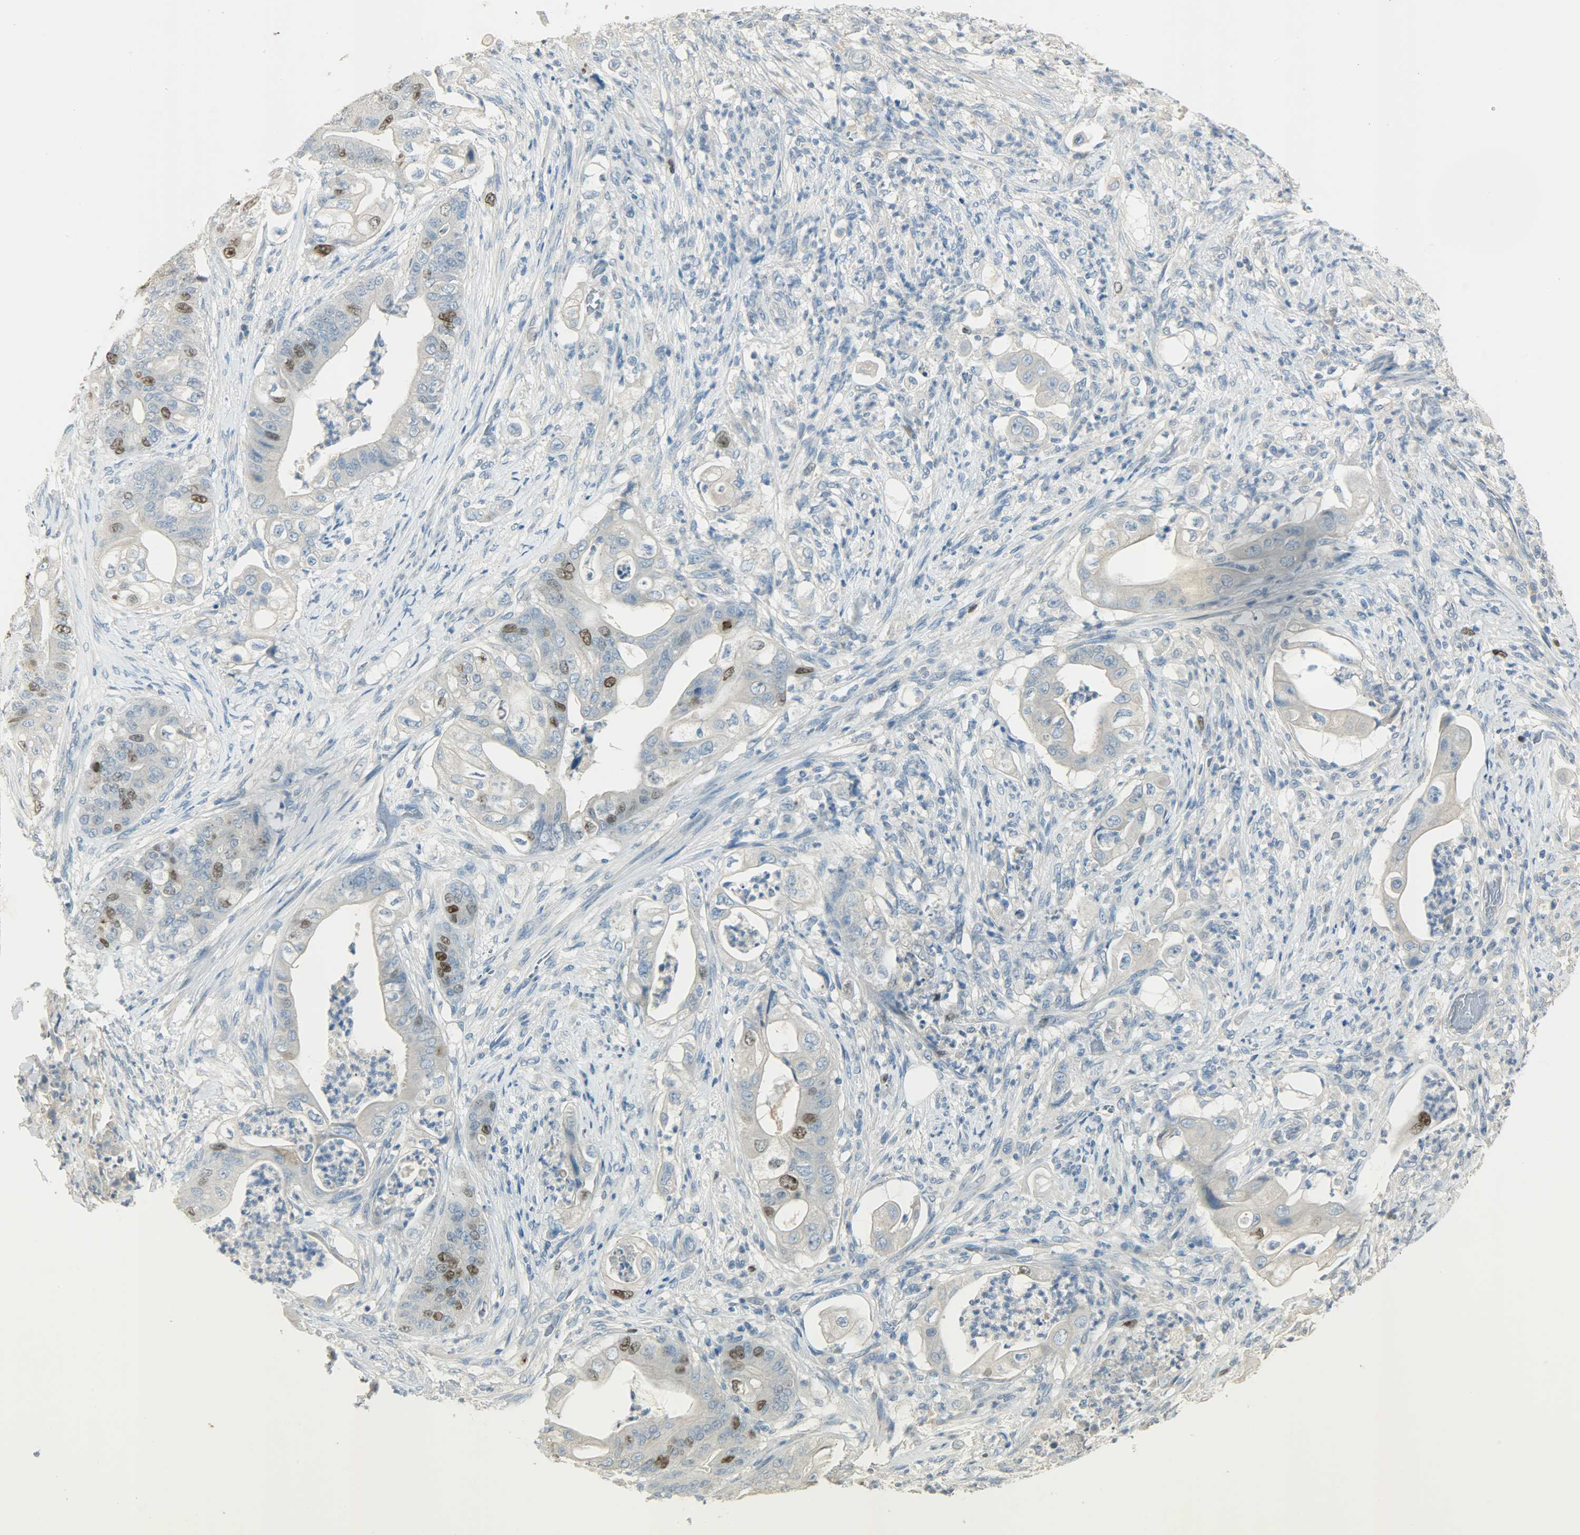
{"staining": {"intensity": "strong", "quantity": "<25%", "location": "cytoplasmic/membranous,nuclear"}, "tissue": "stomach cancer", "cell_type": "Tumor cells", "image_type": "cancer", "snomed": [{"axis": "morphology", "description": "Adenocarcinoma, NOS"}, {"axis": "topography", "description": "Stomach"}], "caption": "Immunohistochemical staining of human stomach cancer (adenocarcinoma) demonstrates medium levels of strong cytoplasmic/membranous and nuclear staining in about <25% of tumor cells.", "gene": "TPX2", "patient": {"sex": "female", "age": 73}}